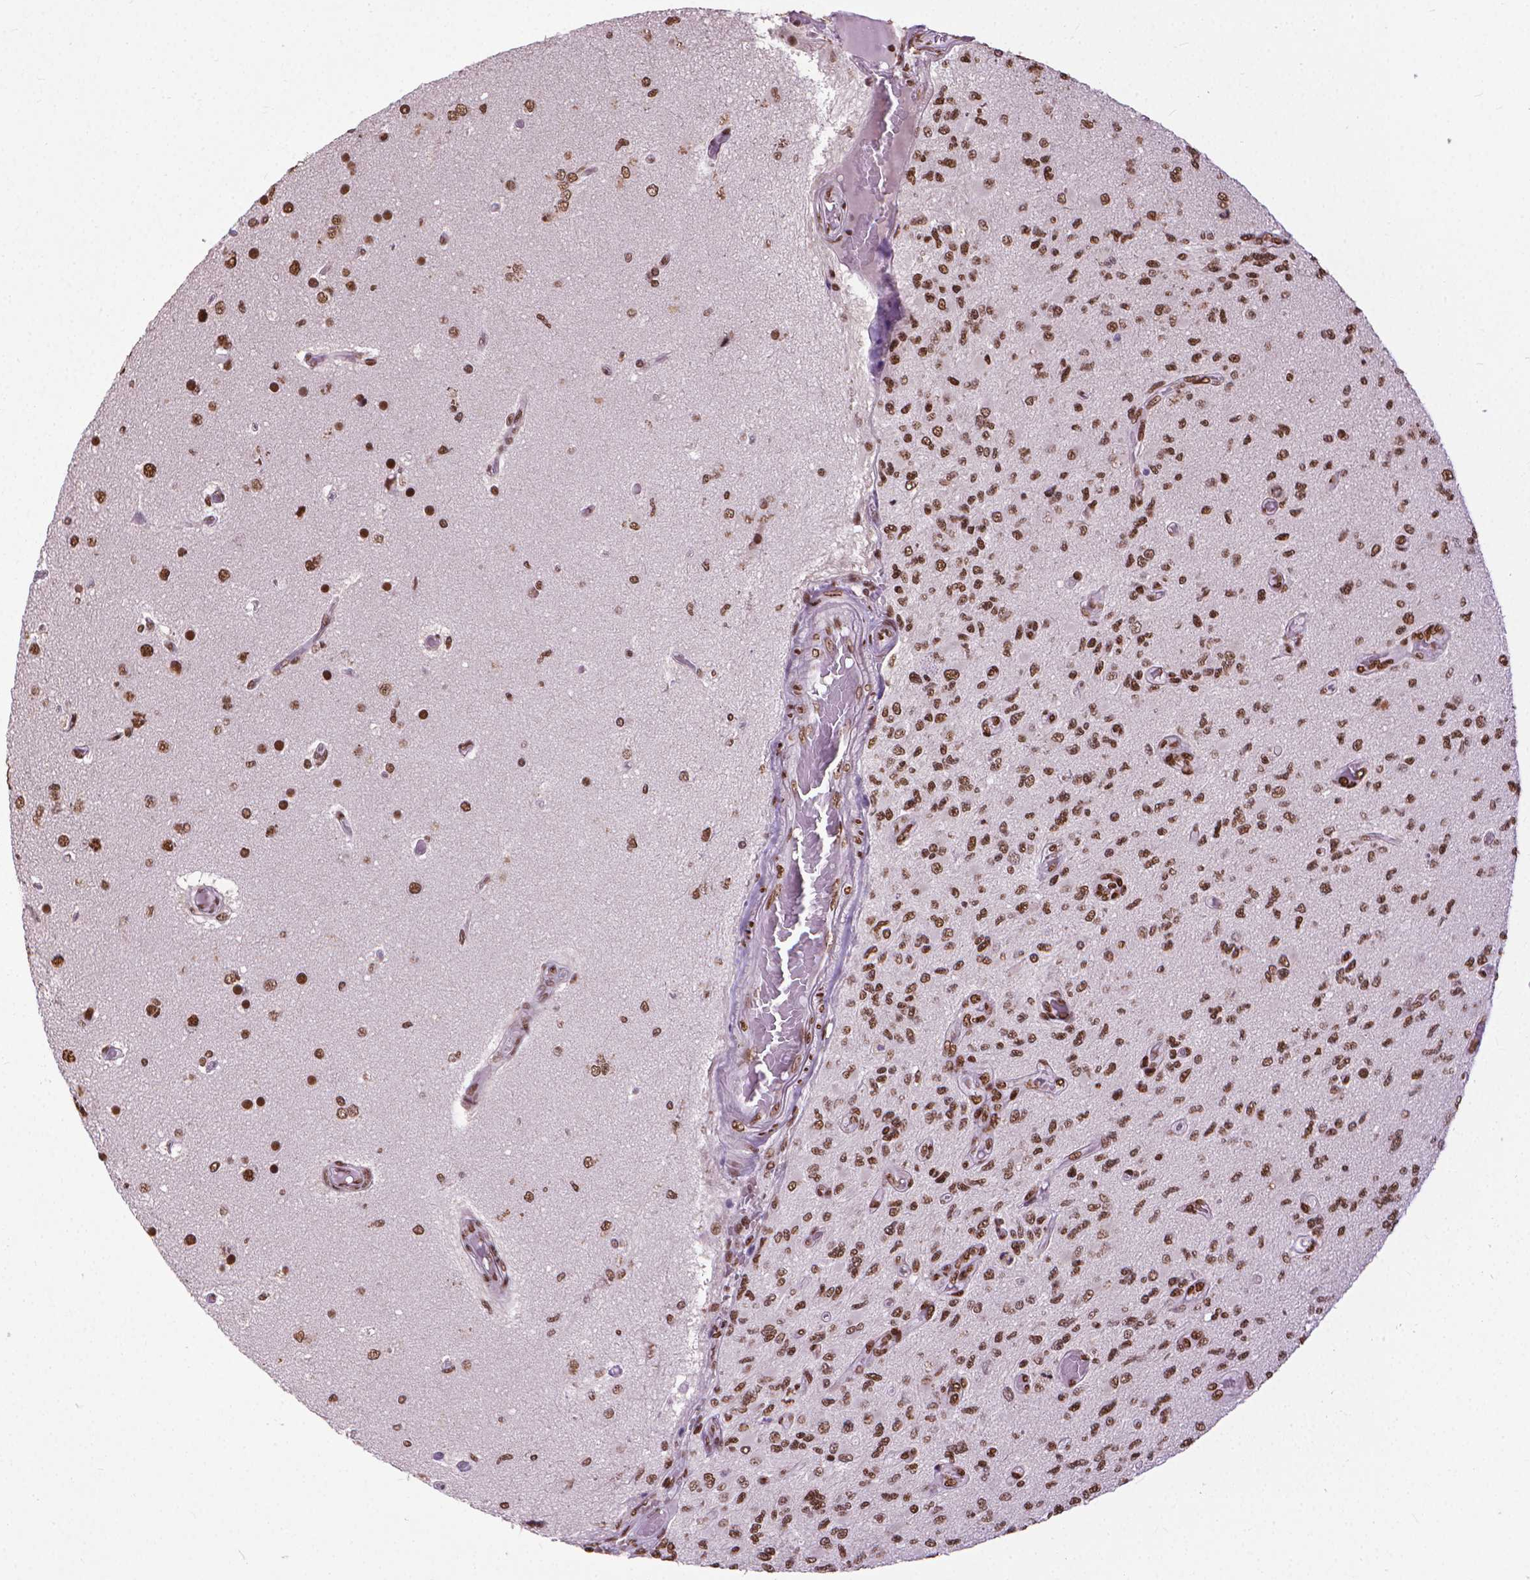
{"staining": {"intensity": "moderate", "quantity": ">75%", "location": "nuclear"}, "tissue": "glioma", "cell_type": "Tumor cells", "image_type": "cancer", "snomed": [{"axis": "morphology", "description": "Glioma, malignant, High grade"}, {"axis": "topography", "description": "Brain"}], "caption": "This is a histology image of IHC staining of malignant high-grade glioma, which shows moderate staining in the nuclear of tumor cells.", "gene": "AKAP8", "patient": {"sex": "female", "age": 63}}